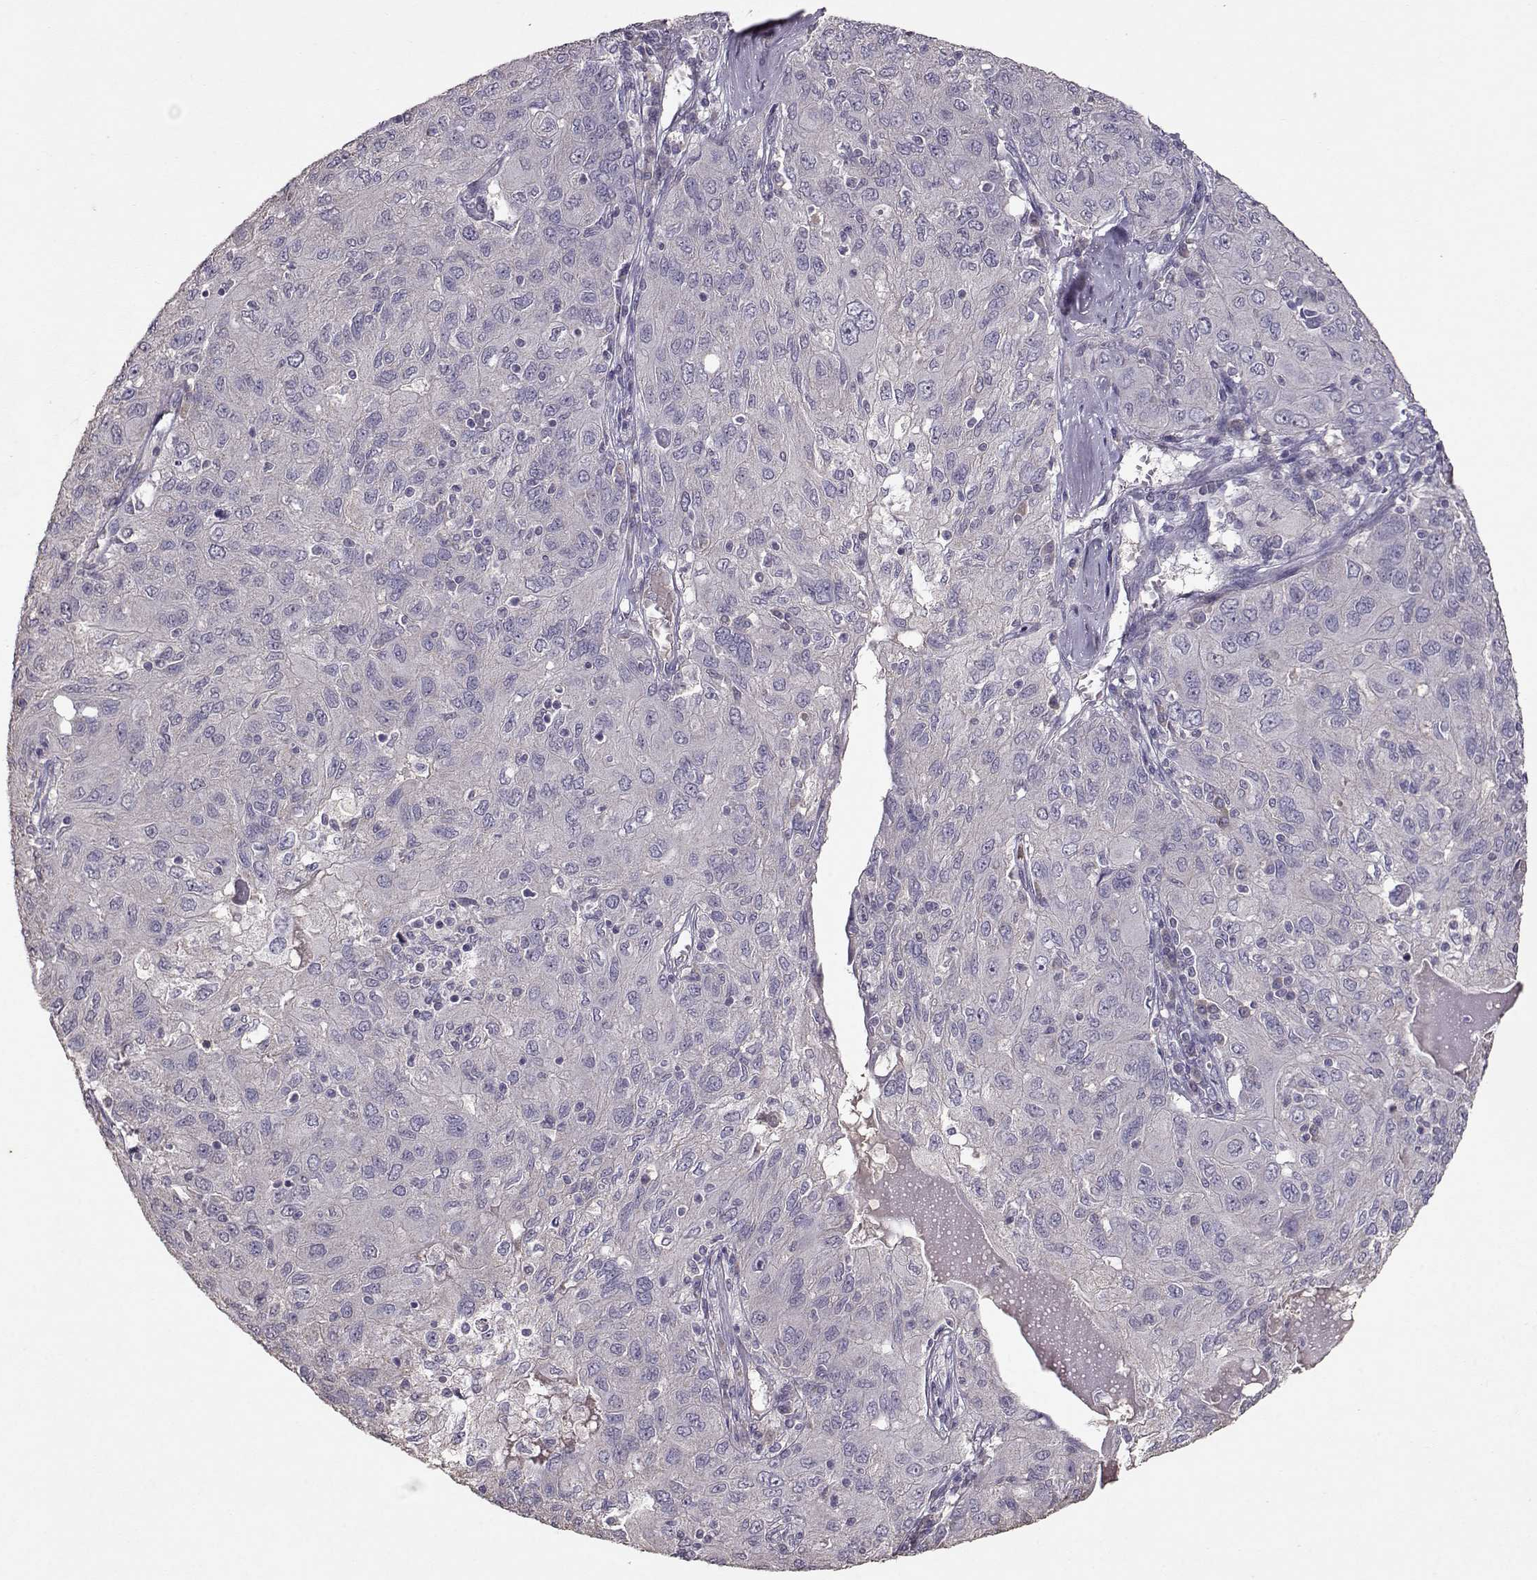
{"staining": {"intensity": "negative", "quantity": "none", "location": "none"}, "tissue": "ovarian cancer", "cell_type": "Tumor cells", "image_type": "cancer", "snomed": [{"axis": "morphology", "description": "Carcinoma, endometroid"}, {"axis": "topography", "description": "Ovary"}], "caption": "A micrograph of human ovarian endometroid carcinoma is negative for staining in tumor cells.", "gene": "PMCH", "patient": {"sex": "female", "age": 50}}